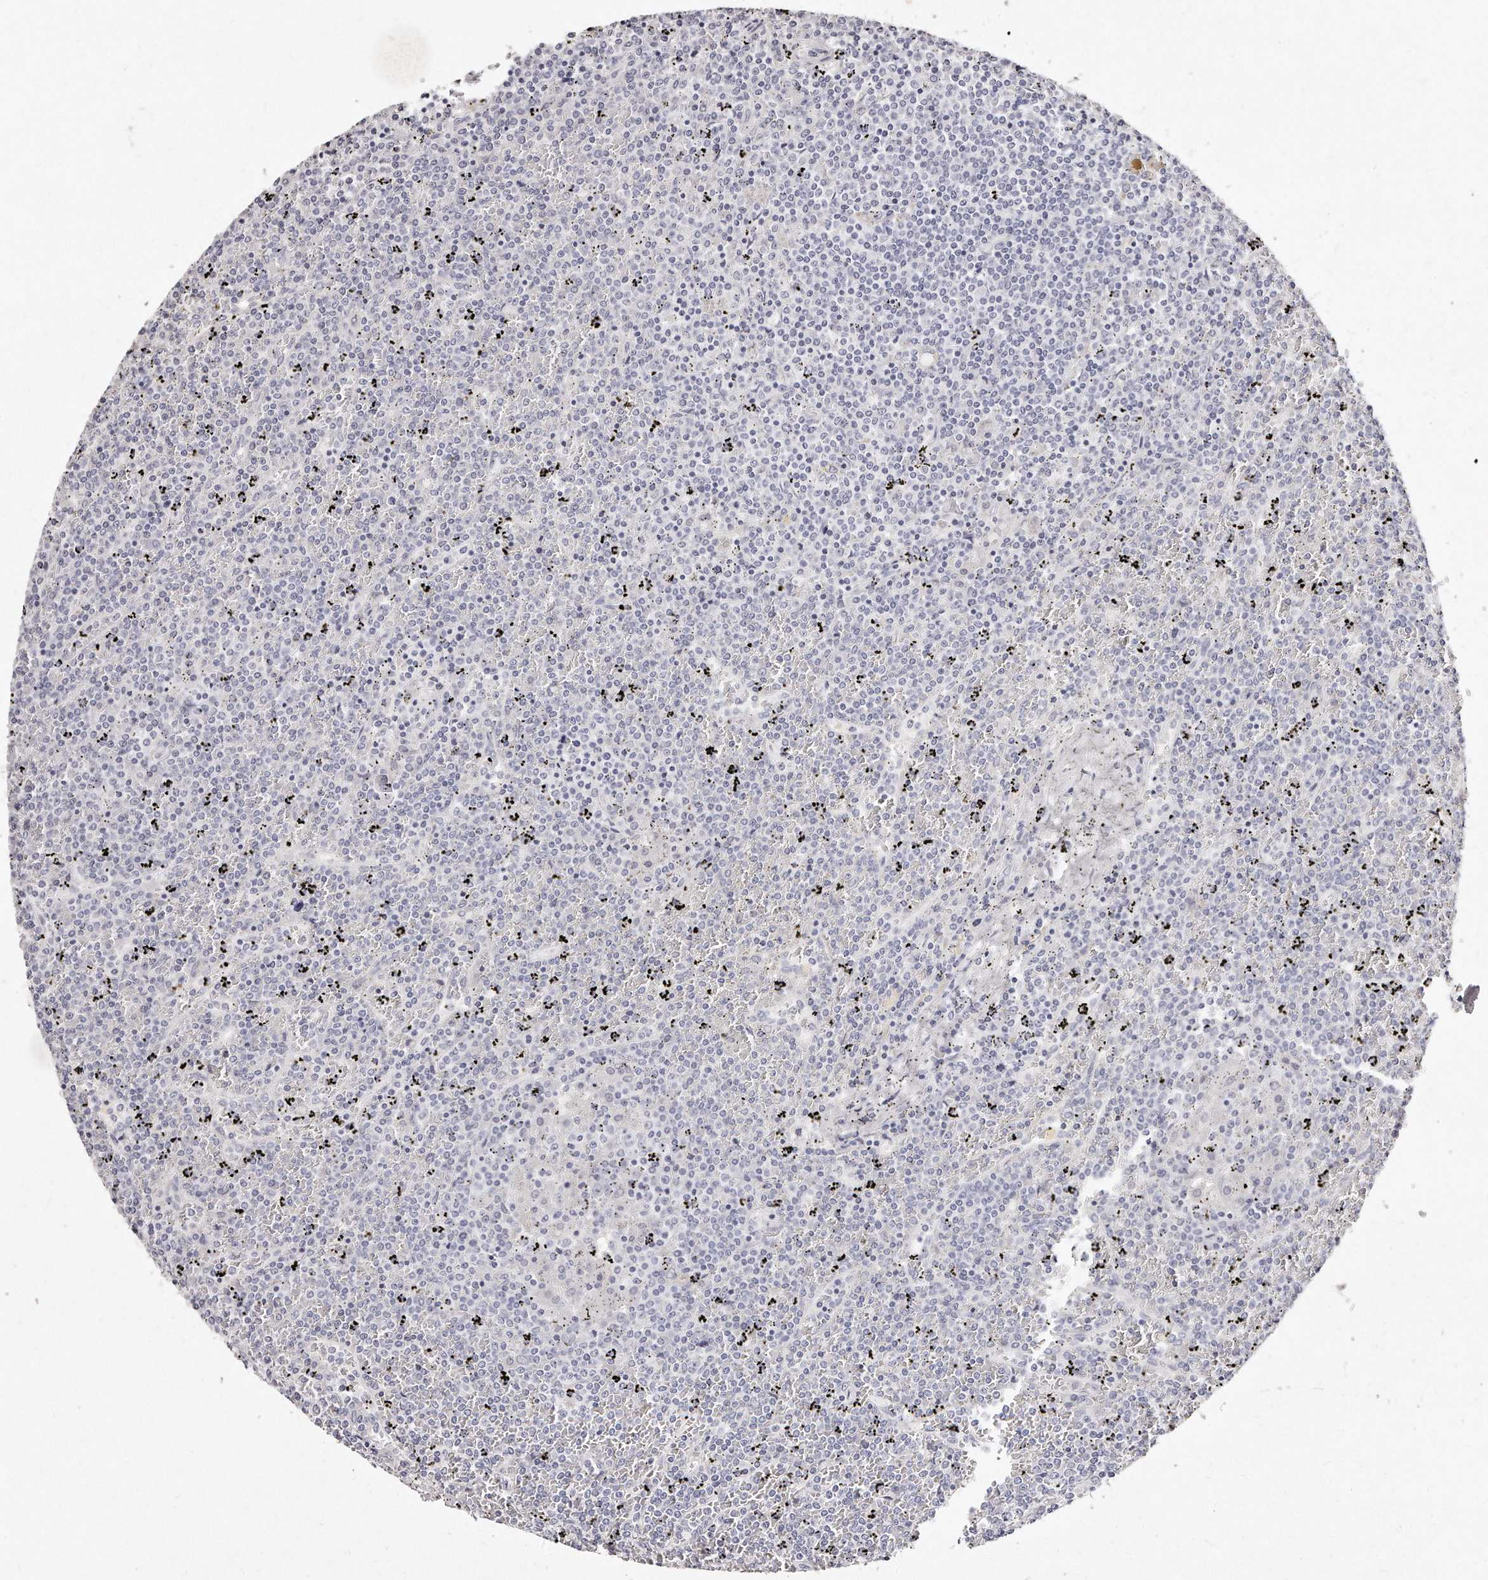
{"staining": {"intensity": "negative", "quantity": "none", "location": "none"}, "tissue": "lymphoma", "cell_type": "Tumor cells", "image_type": "cancer", "snomed": [{"axis": "morphology", "description": "Malignant lymphoma, non-Hodgkin's type, Low grade"}, {"axis": "topography", "description": "Spleen"}], "caption": "IHC of malignant lymphoma, non-Hodgkin's type (low-grade) displays no expression in tumor cells.", "gene": "GDA", "patient": {"sex": "female", "age": 19}}